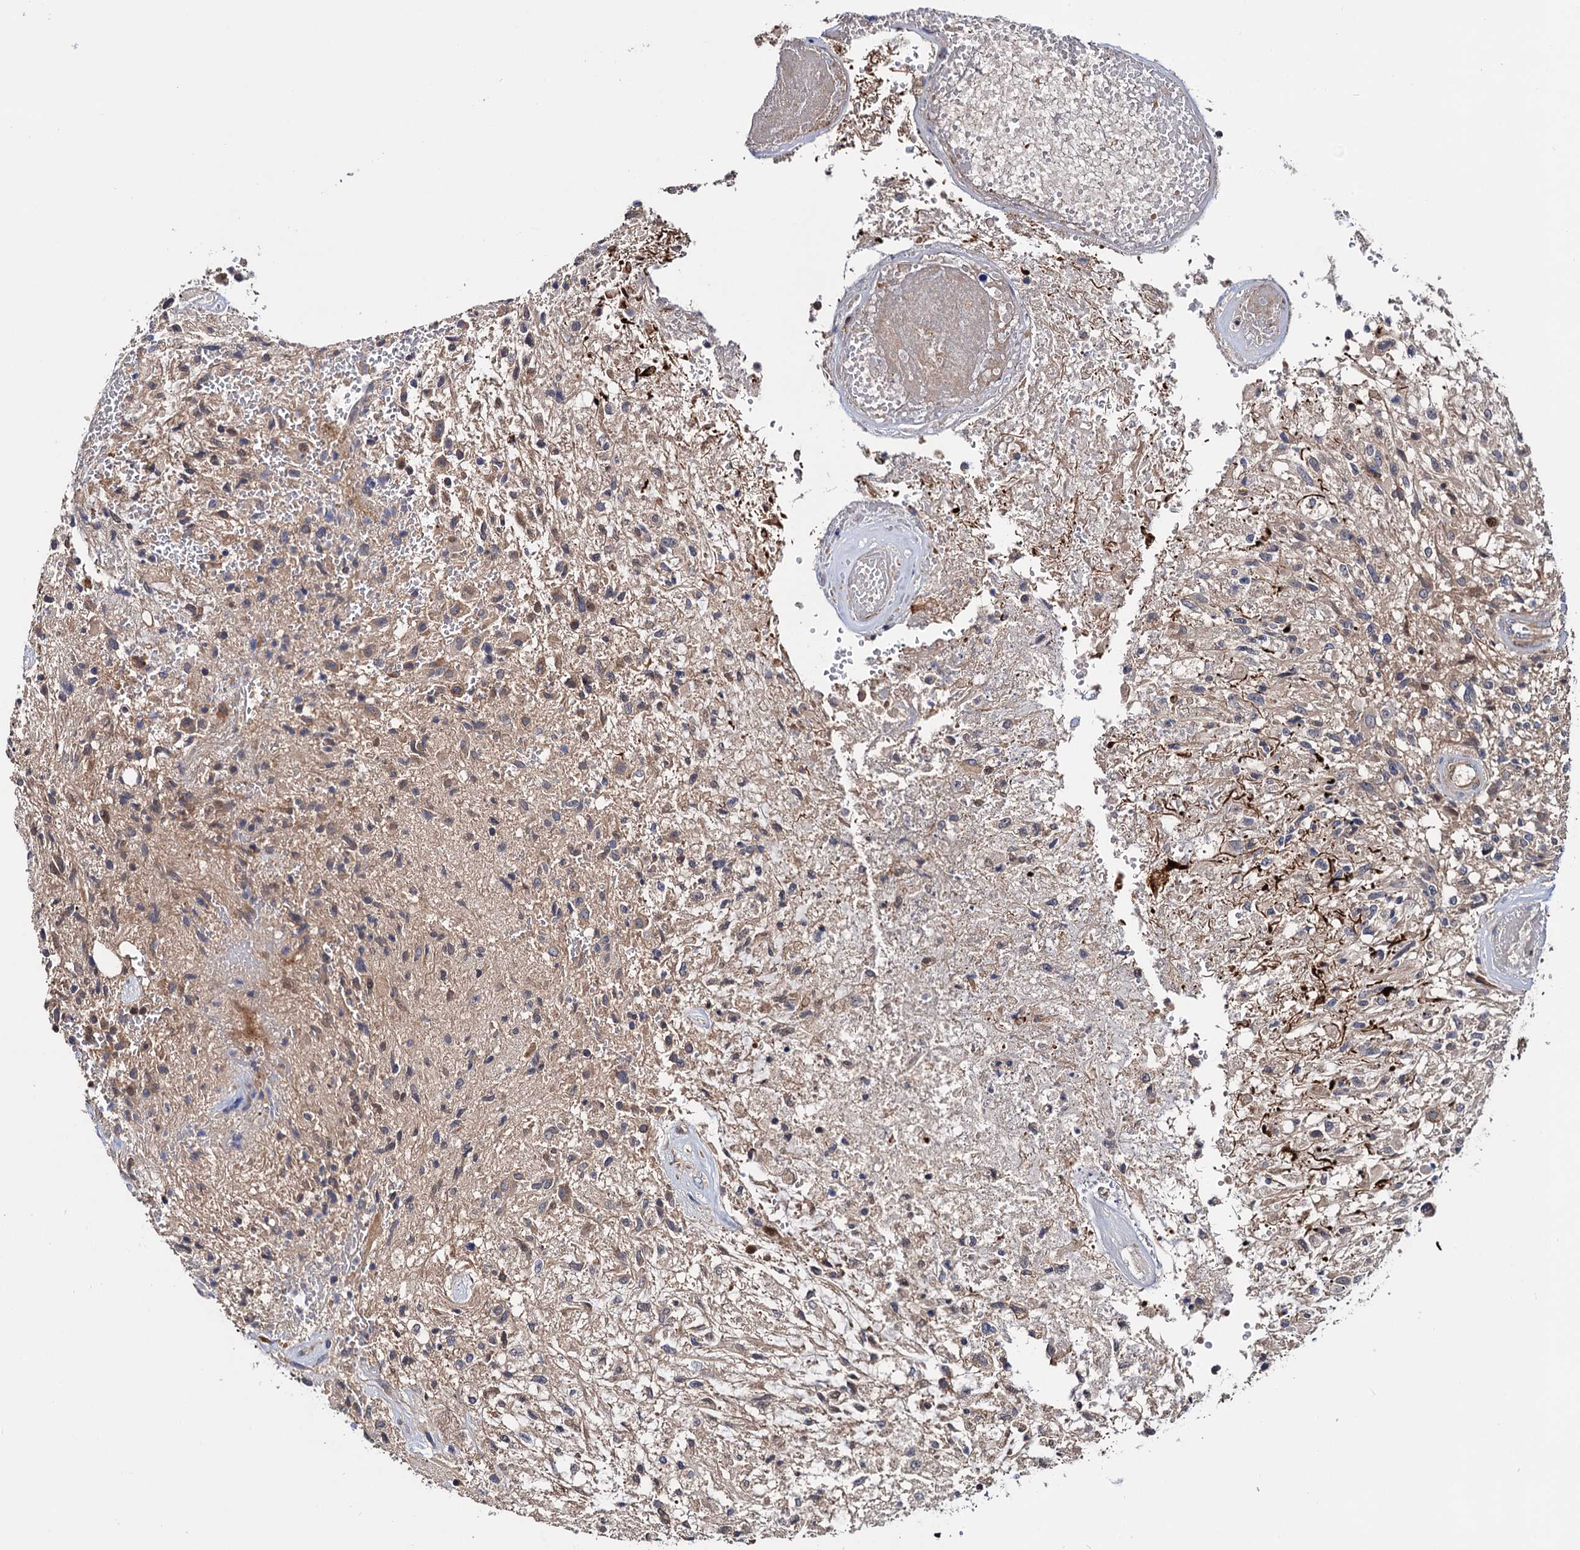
{"staining": {"intensity": "weak", "quantity": "<25%", "location": "cytoplasmic/membranous"}, "tissue": "glioma", "cell_type": "Tumor cells", "image_type": "cancer", "snomed": [{"axis": "morphology", "description": "Glioma, malignant, High grade"}, {"axis": "topography", "description": "Brain"}], "caption": "This is an immunohistochemistry image of human malignant high-grade glioma. There is no positivity in tumor cells.", "gene": "TRMT112", "patient": {"sex": "male", "age": 56}}